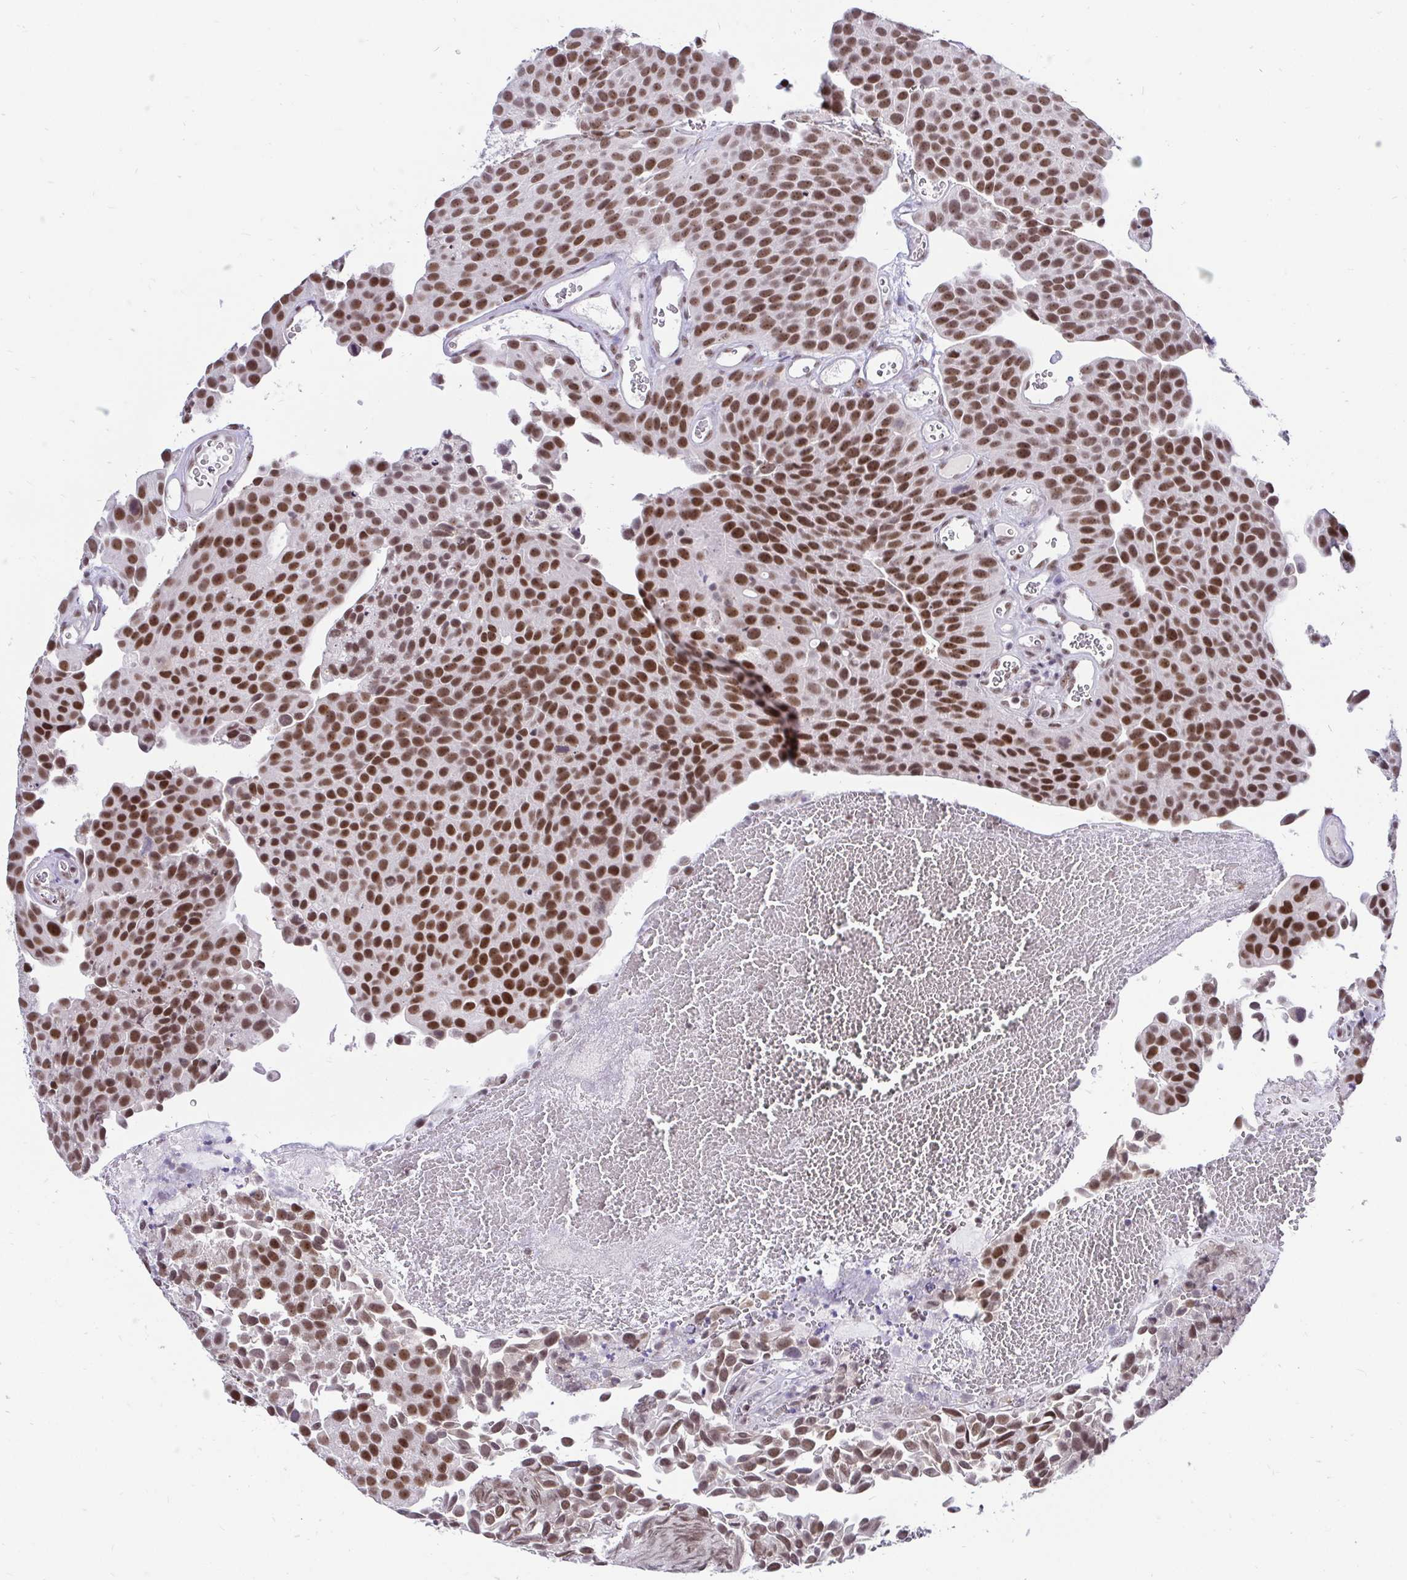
{"staining": {"intensity": "strong", "quantity": ">75%", "location": "nuclear"}, "tissue": "urothelial cancer", "cell_type": "Tumor cells", "image_type": "cancer", "snomed": [{"axis": "morphology", "description": "Urothelial carcinoma, Low grade"}, {"axis": "topography", "description": "Urinary bladder"}], "caption": "The histopathology image shows staining of urothelial cancer, revealing strong nuclear protein expression (brown color) within tumor cells.", "gene": "ZNF860", "patient": {"sex": "female", "age": 69}}